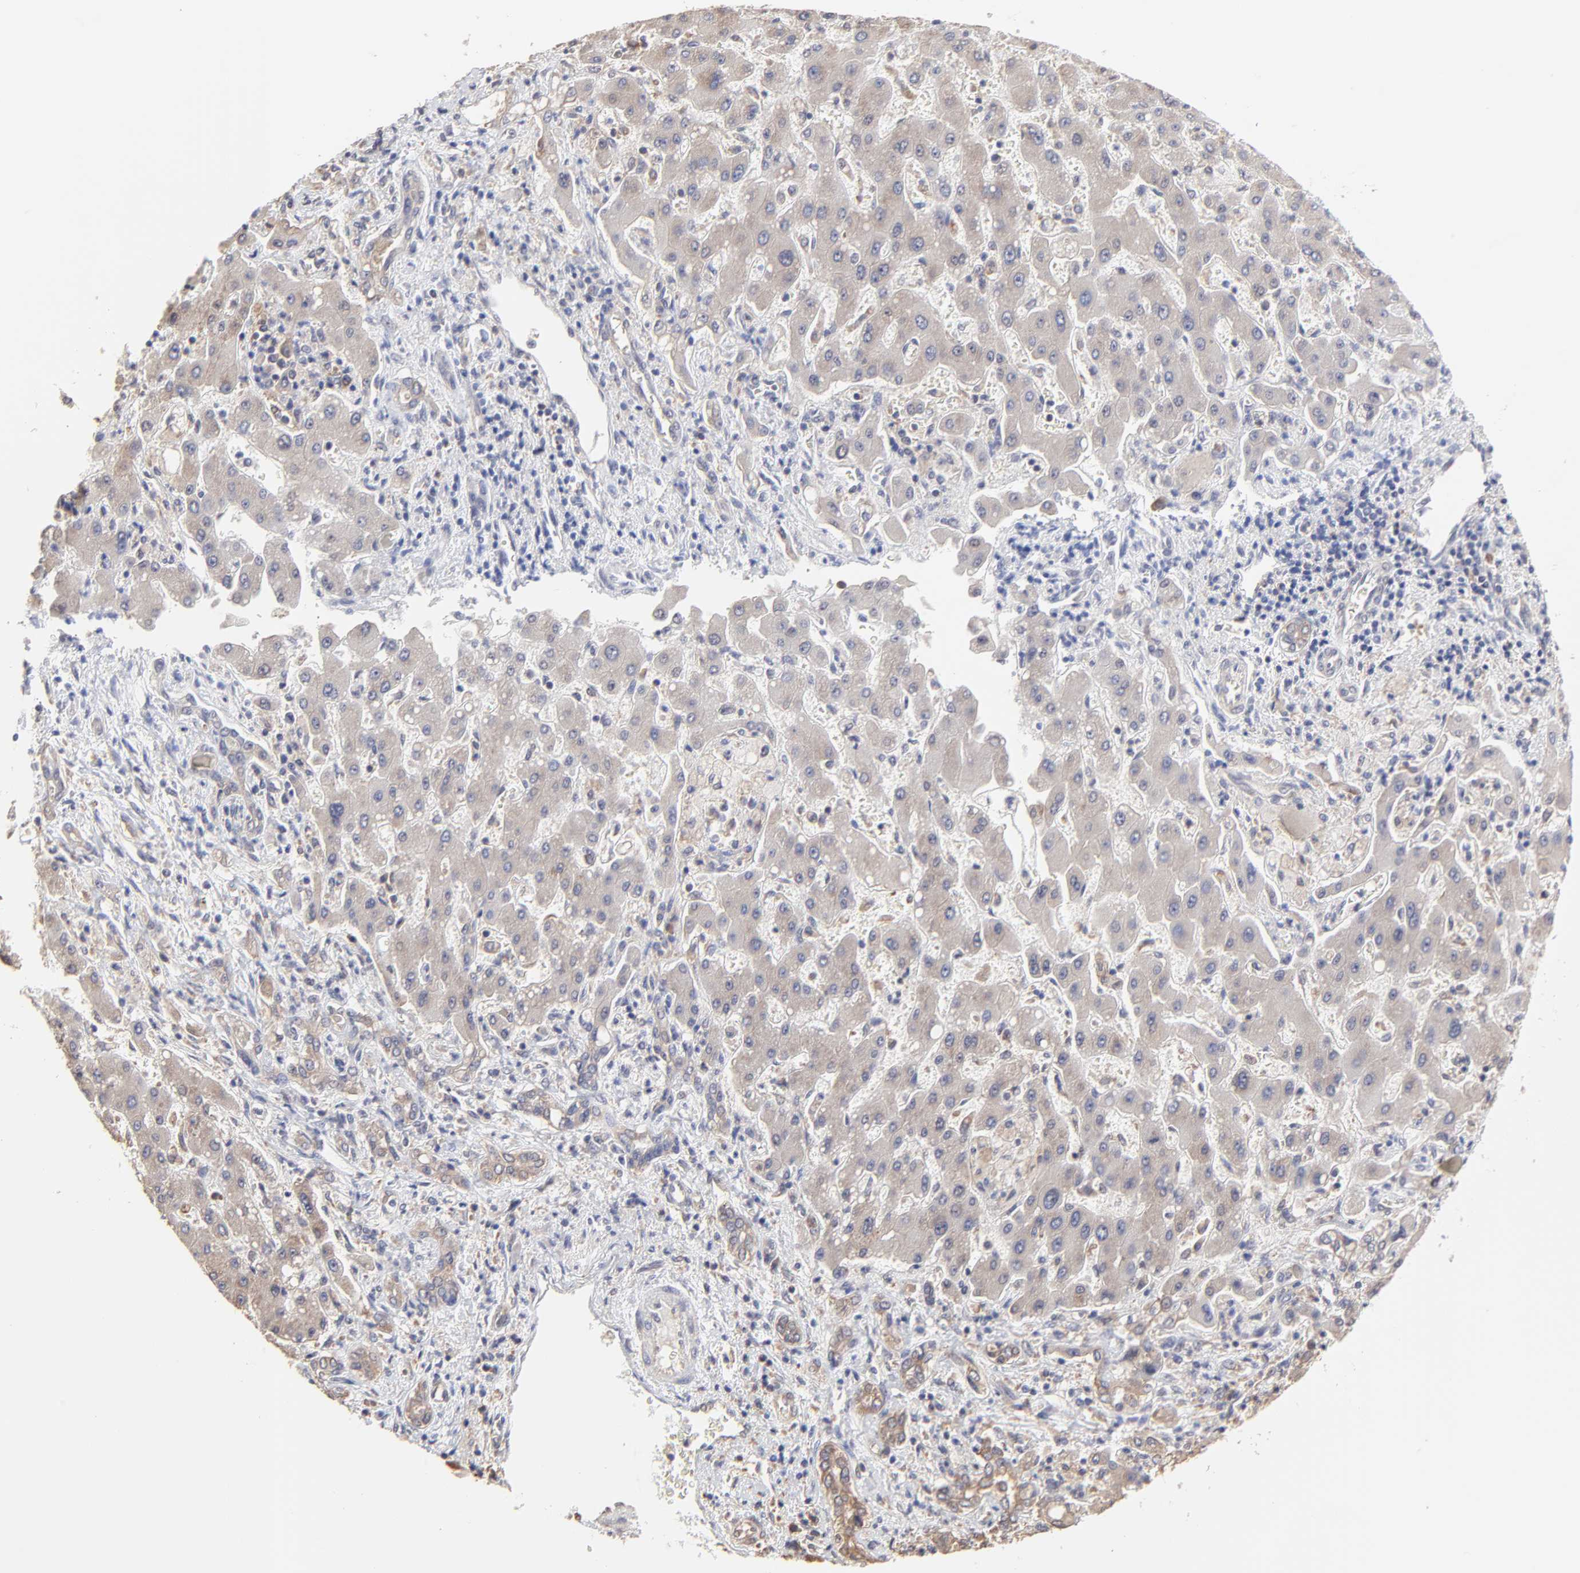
{"staining": {"intensity": "weak", "quantity": "25%-75%", "location": "cytoplasmic/membranous"}, "tissue": "liver cancer", "cell_type": "Tumor cells", "image_type": "cancer", "snomed": [{"axis": "morphology", "description": "Cholangiocarcinoma"}, {"axis": "topography", "description": "Liver"}], "caption": "Human liver cholangiocarcinoma stained with a brown dye demonstrates weak cytoplasmic/membranous positive staining in about 25%-75% of tumor cells.", "gene": "CCT2", "patient": {"sex": "male", "age": 50}}